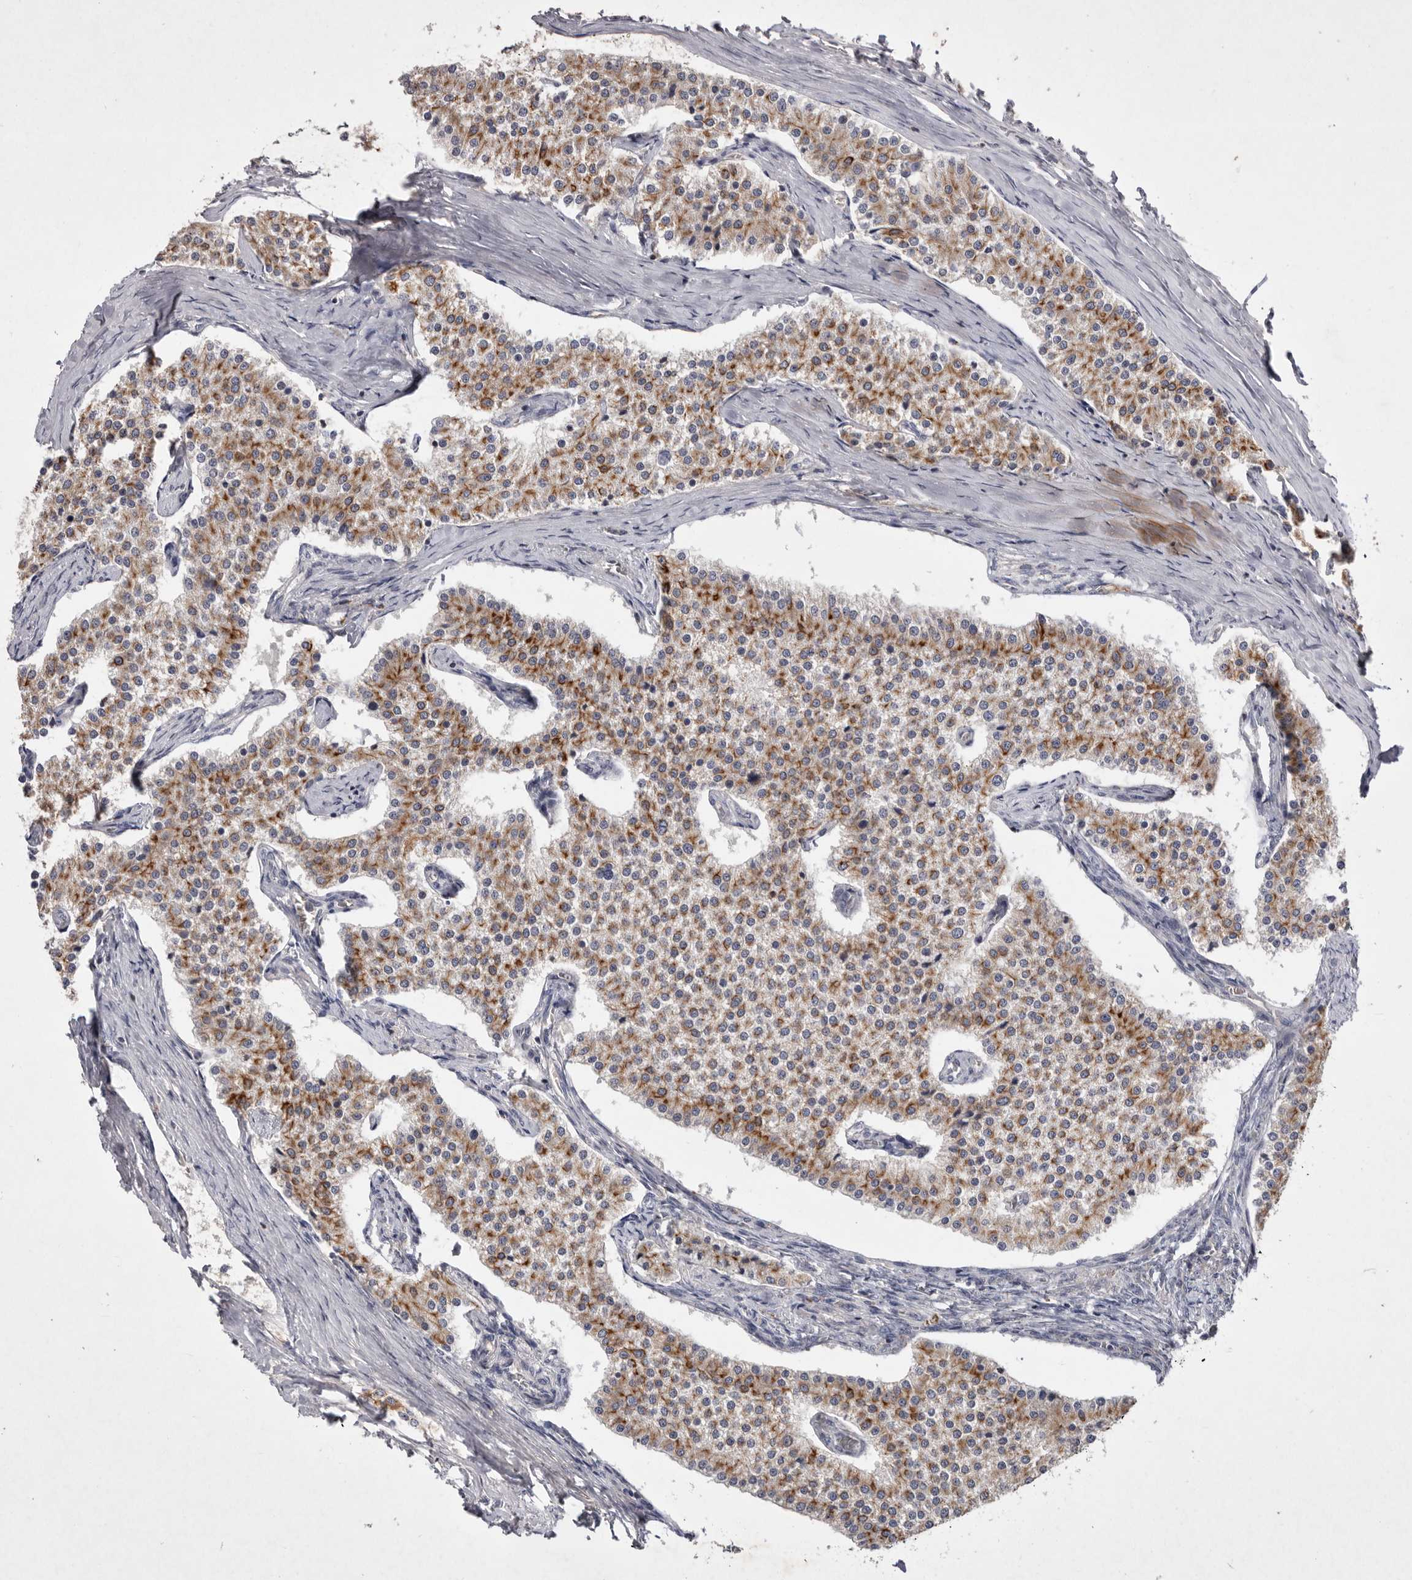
{"staining": {"intensity": "moderate", "quantity": ">75%", "location": "cytoplasmic/membranous"}, "tissue": "carcinoid", "cell_type": "Tumor cells", "image_type": "cancer", "snomed": [{"axis": "morphology", "description": "Carcinoid, malignant, NOS"}, {"axis": "topography", "description": "Colon"}], "caption": "This micrograph exhibits carcinoid (malignant) stained with IHC to label a protein in brown. The cytoplasmic/membranous of tumor cells show moderate positivity for the protein. Nuclei are counter-stained blue.", "gene": "TNFSF14", "patient": {"sex": "female", "age": 52}}